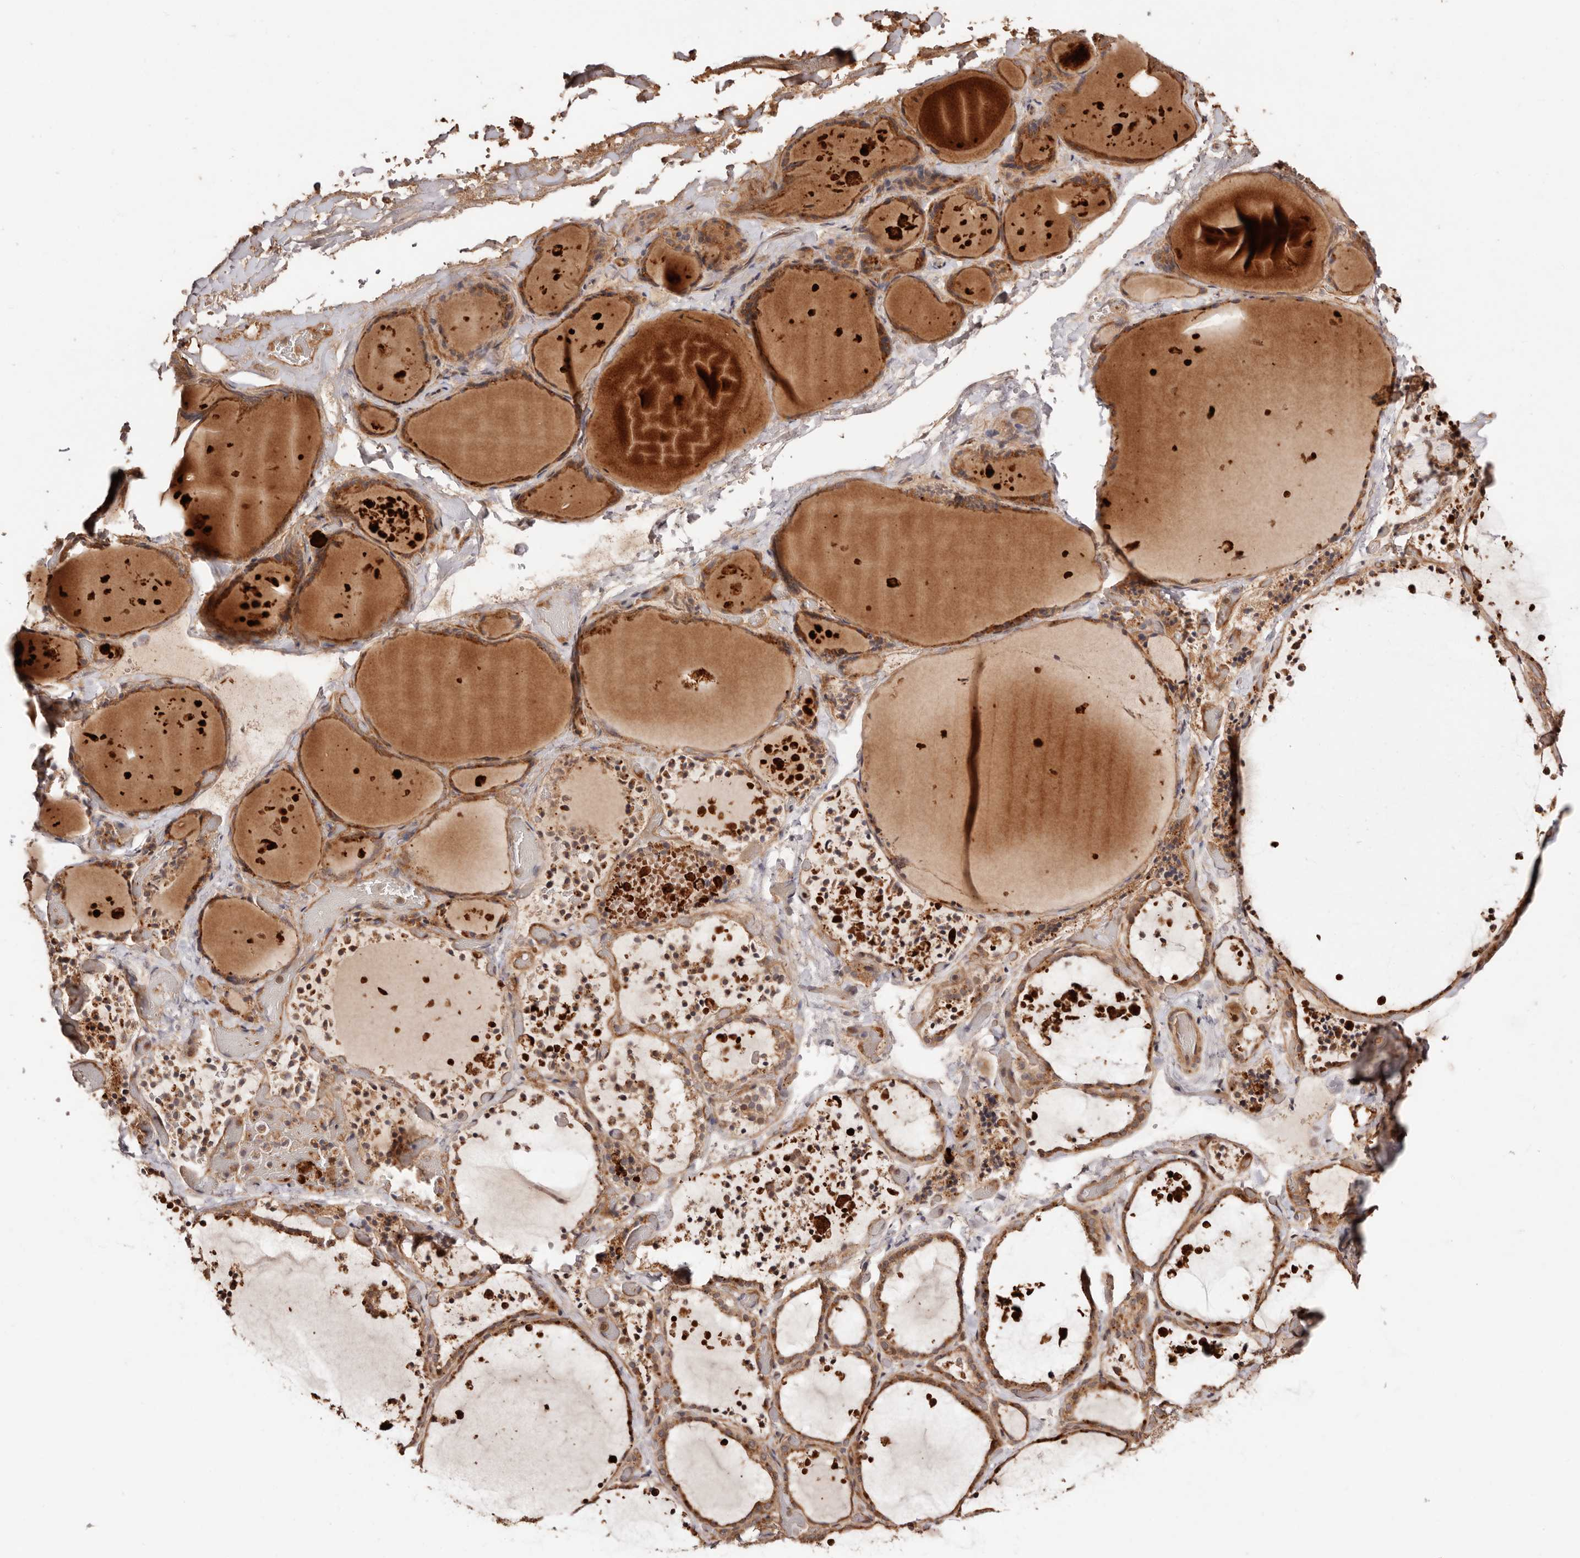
{"staining": {"intensity": "strong", "quantity": ">75%", "location": "cytoplasmic/membranous"}, "tissue": "thyroid gland", "cell_type": "Glandular cells", "image_type": "normal", "snomed": [{"axis": "morphology", "description": "Normal tissue, NOS"}, {"axis": "topography", "description": "Thyroid gland"}], "caption": "Immunohistochemical staining of unremarkable thyroid gland exhibits high levels of strong cytoplasmic/membranous staining in approximately >75% of glandular cells. (DAB IHC, brown staining for protein, blue staining for nuclei).", "gene": "PTPN22", "patient": {"sex": "female", "age": 44}}